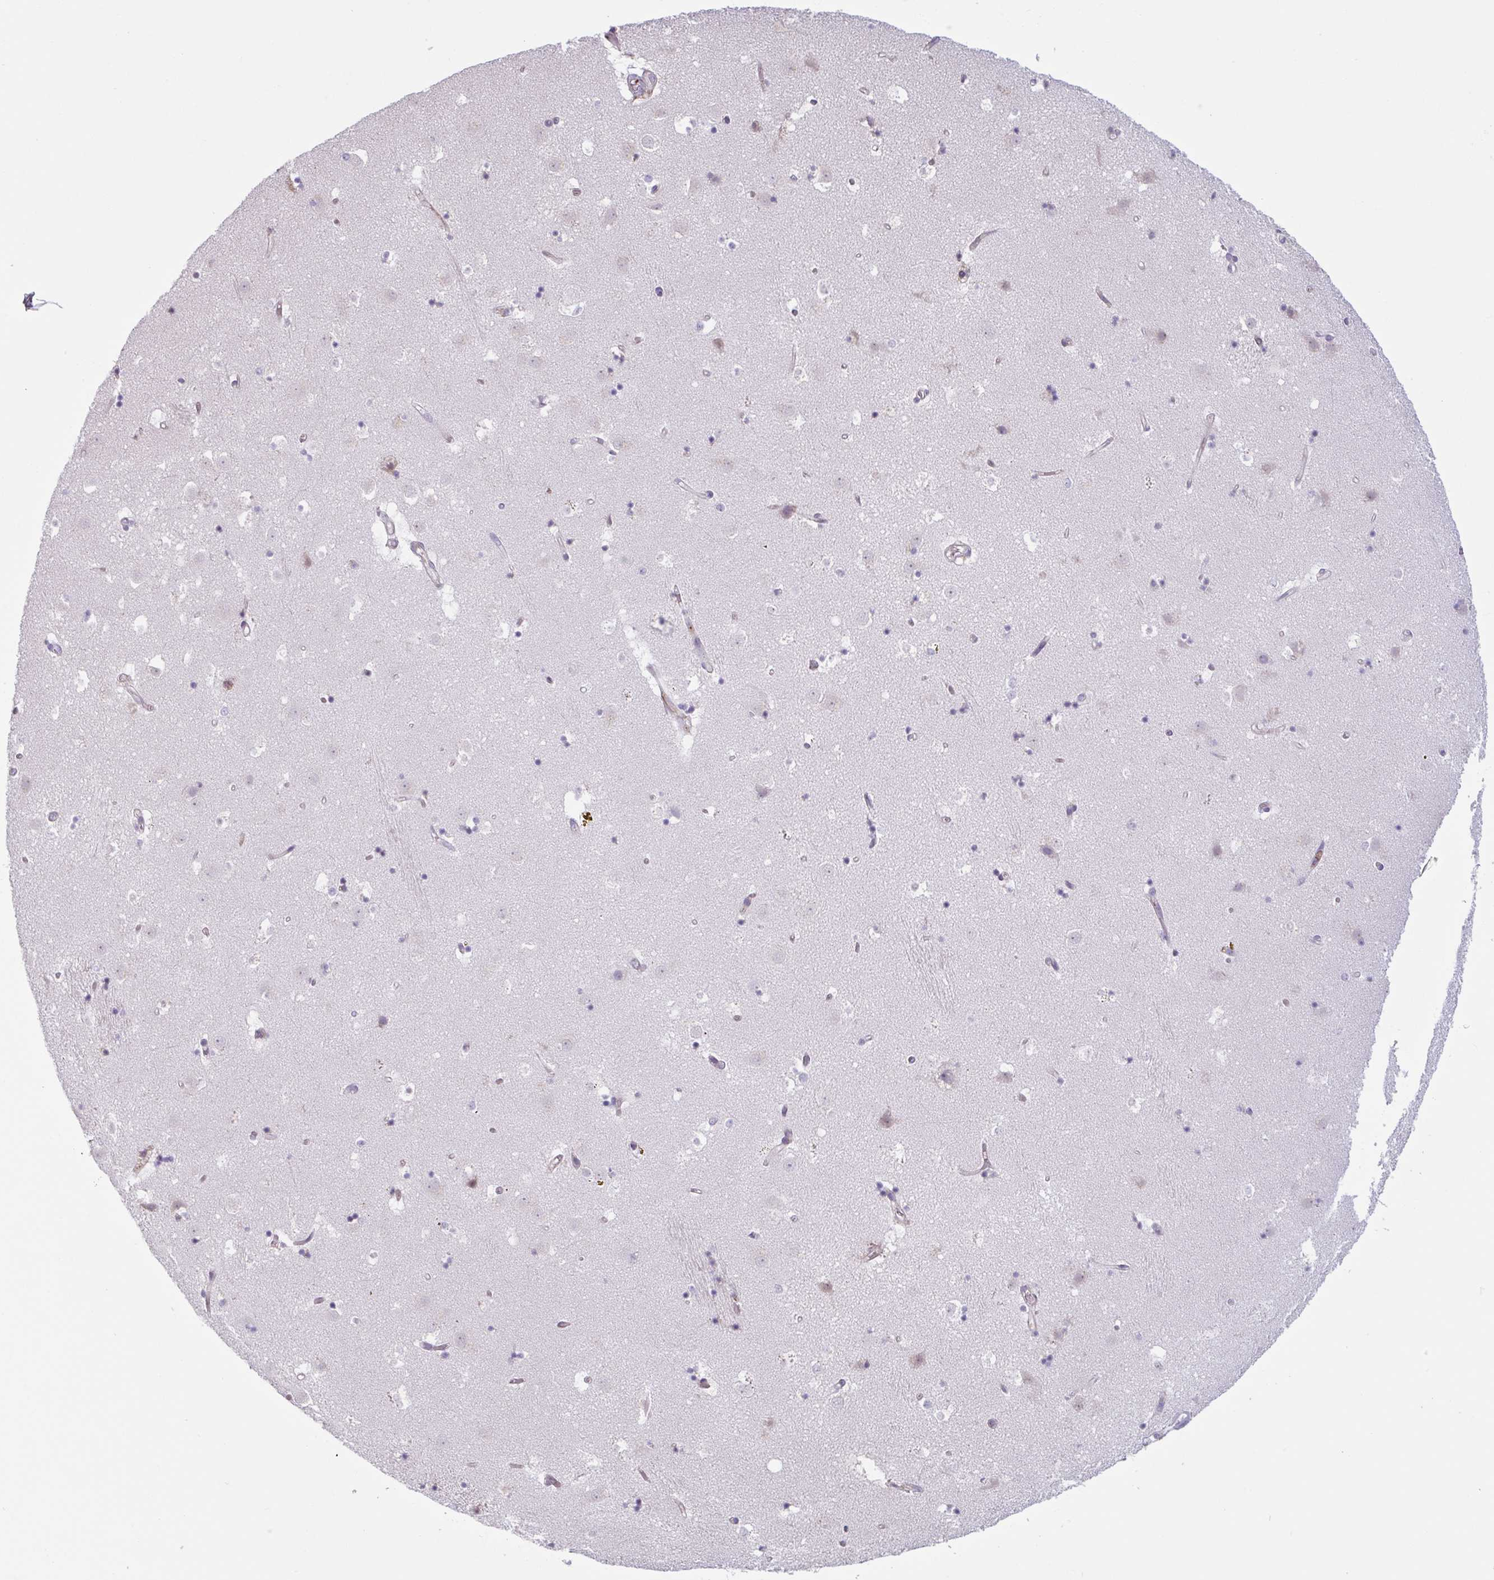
{"staining": {"intensity": "negative", "quantity": "none", "location": "none"}, "tissue": "caudate", "cell_type": "Glial cells", "image_type": "normal", "snomed": [{"axis": "morphology", "description": "Normal tissue, NOS"}, {"axis": "topography", "description": "Lateral ventricle wall"}], "caption": "Caudate was stained to show a protein in brown. There is no significant staining in glial cells. (Immunohistochemistry (ihc), brightfield microscopy, high magnification).", "gene": "TAF1D", "patient": {"sex": "male", "age": 58}}